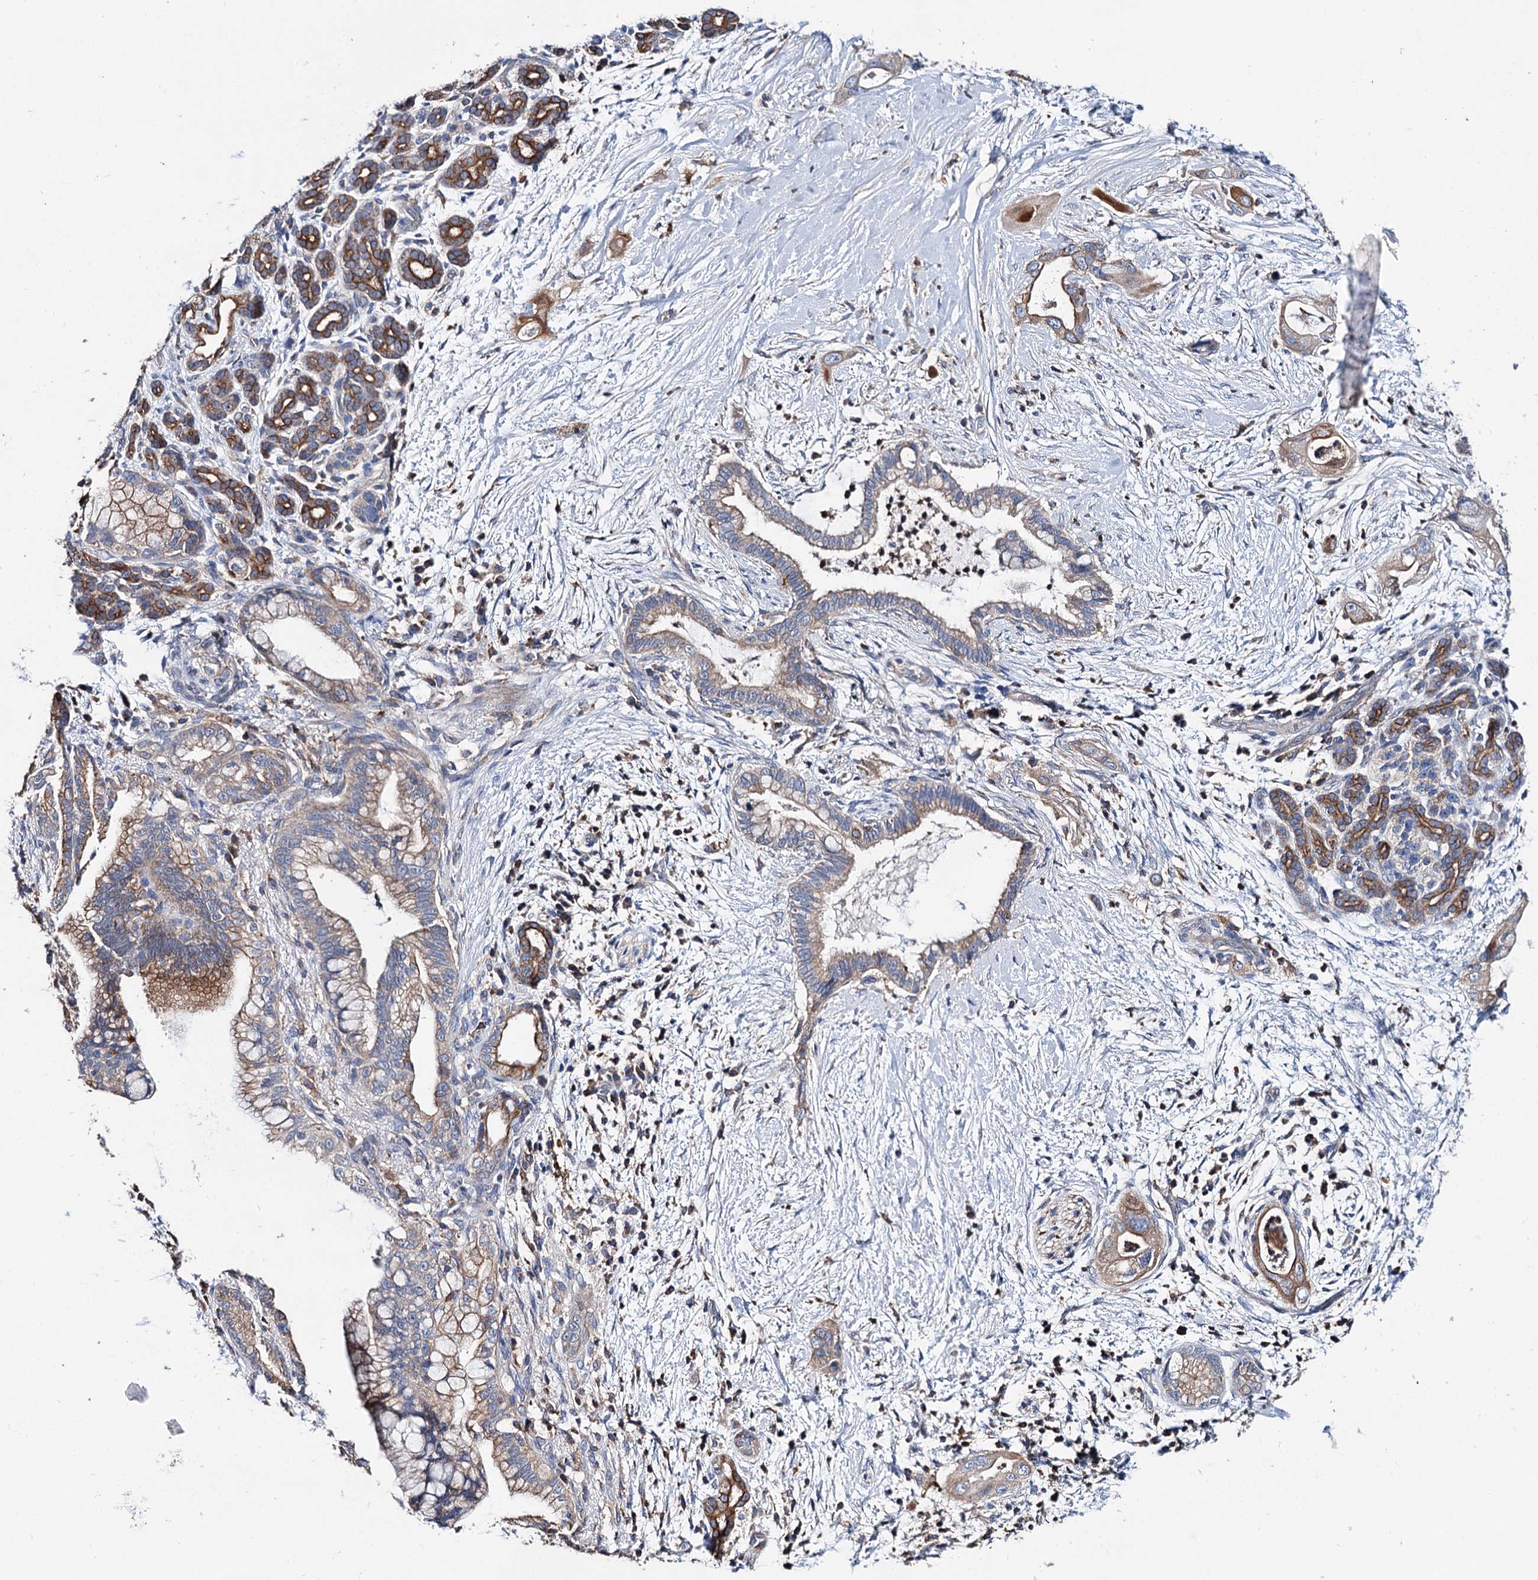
{"staining": {"intensity": "moderate", "quantity": ">75%", "location": "cytoplasmic/membranous"}, "tissue": "pancreatic cancer", "cell_type": "Tumor cells", "image_type": "cancer", "snomed": [{"axis": "morphology", "description": "Adenocarcinoma, NOS"}, {"axis": "topography", "description": "Pancreas"}], "caption": "Pancreatic cancer stained with a brown dye reveals moderate cytoplasmic/membranous positive staining in approximately >75% of tumor cells.", "gene": "UBASH3B", "patient": {"sex": "male", "age": 59}}